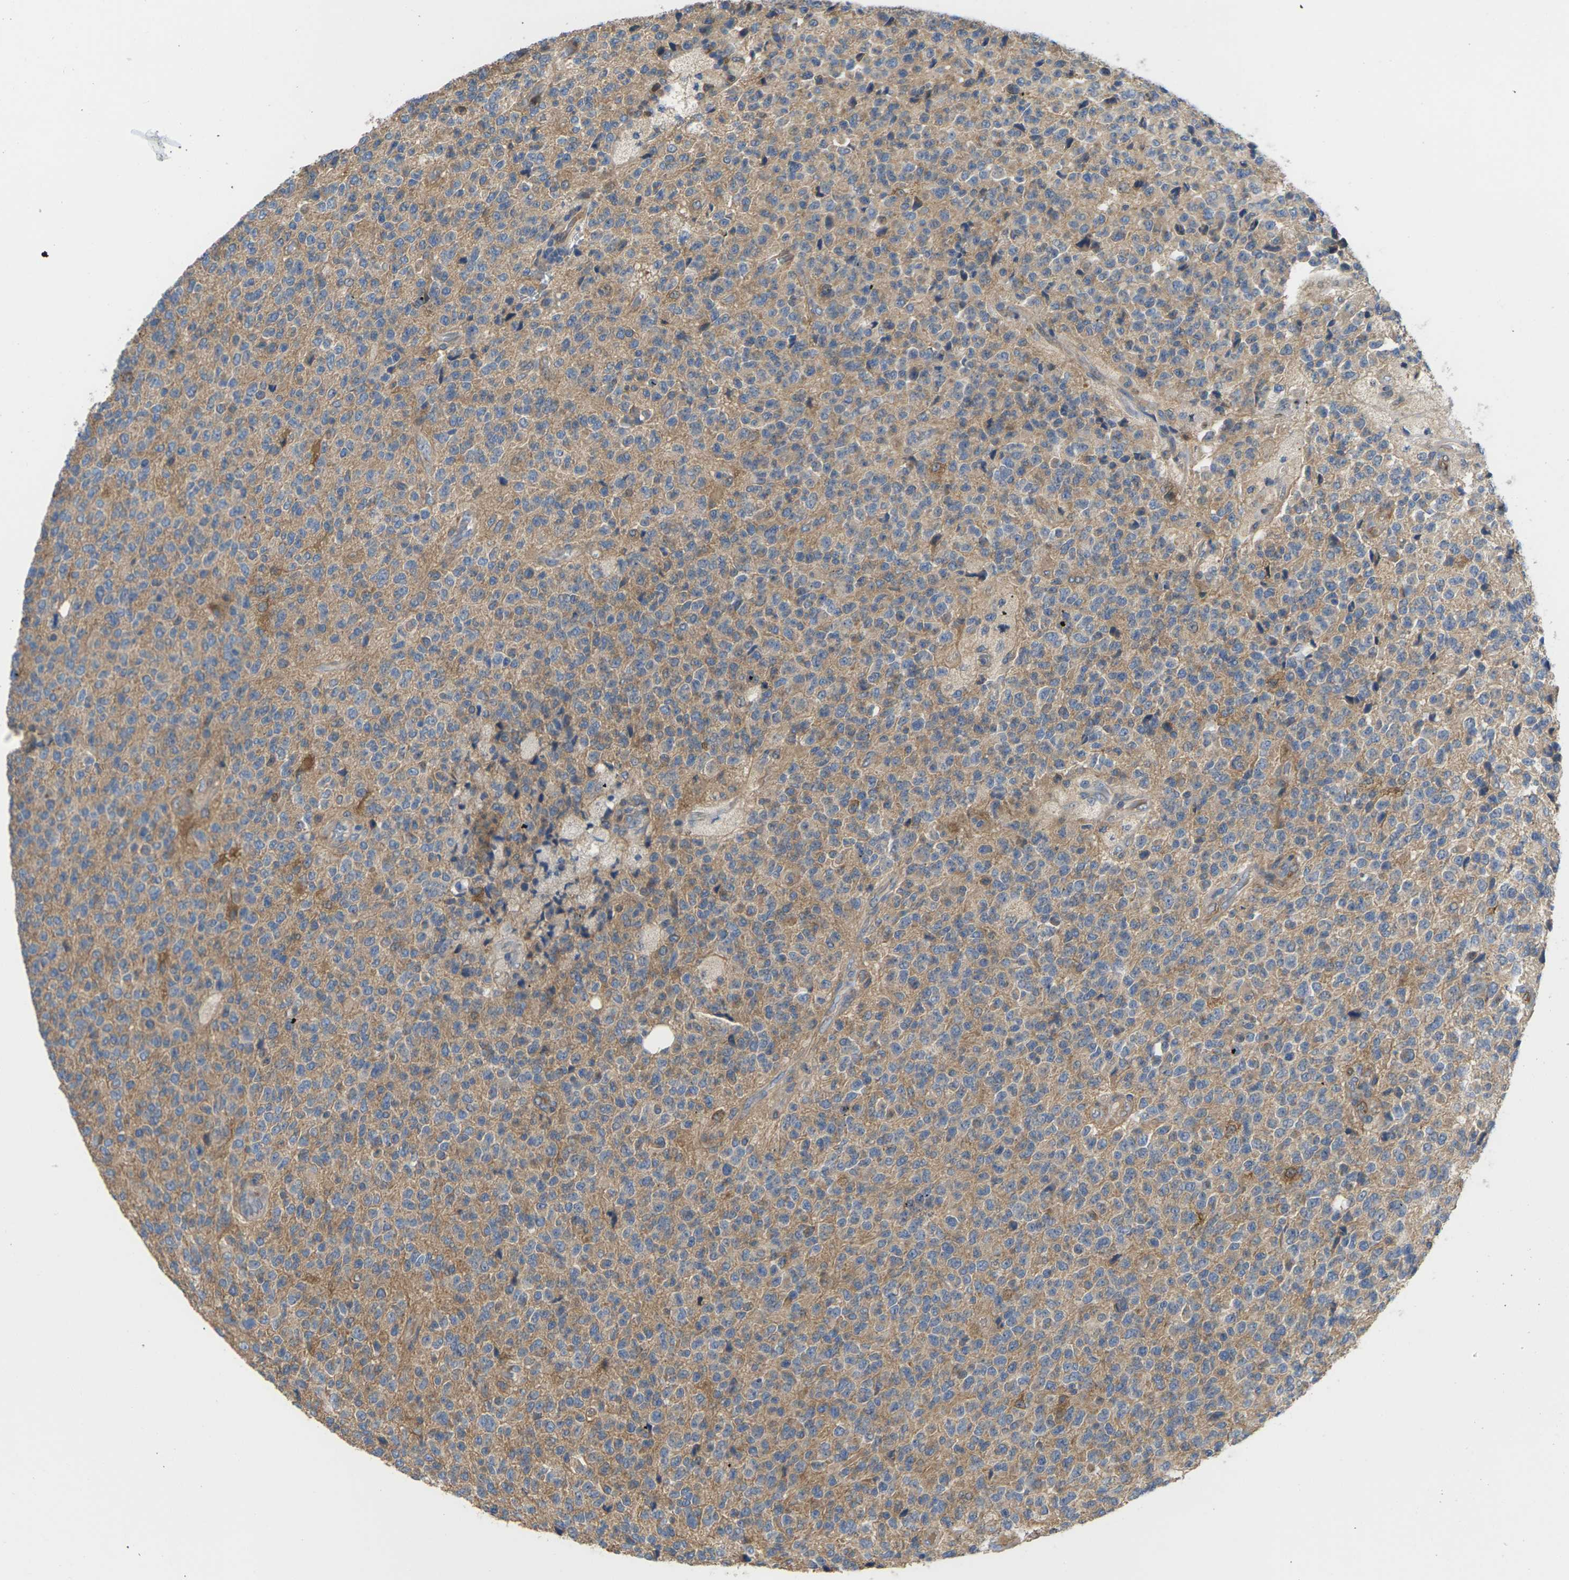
{"staining": {"intensity": "weak", "quantity": "25%-75%", "location": "cytoplasmic/membranous"}, "tissue": "glioma", "cell_type": "Tumor cells", "image_type": "cancer", "snomed": [{"axis": "morphology", "description": "Glioma, malignant, High grade"}, {"axis": "topography", "description": "pancreas cauda"}], "caption": "About 25%-75% of tumor cells in glioma demonstrate weak cytoplasmic/membranous protein expression as visualized by brown immunohistochemical staining.", "gene": "TIAM1", "patient": {"sex": "male", "age": 60}}